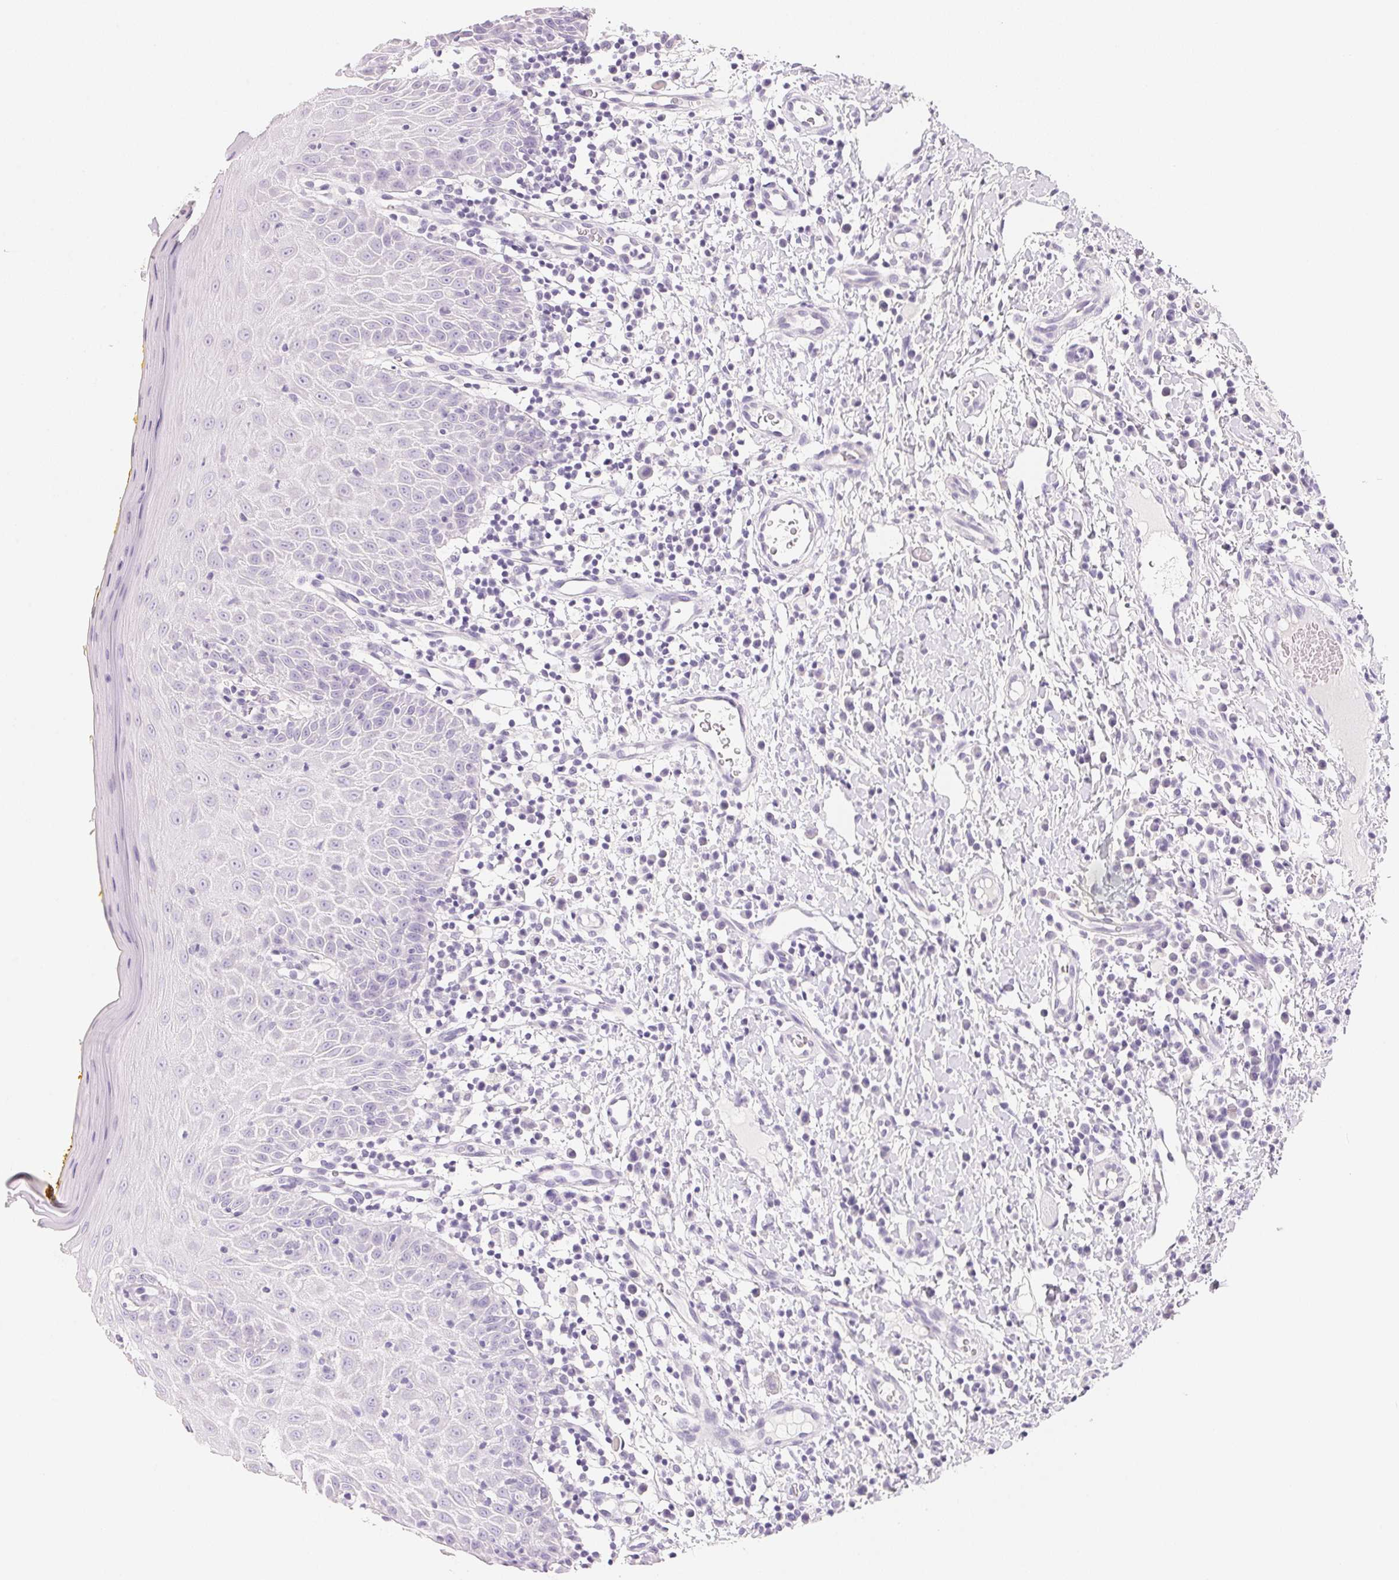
{"staining": {"intensity": "negative", "quantity": "none", "location": "none"}, "tissue": "oral mucosa", "cell_type": "Squamous epithelial cells", "image_type": "normal", "snomed": [{"axis": "morphology", "description": "Normal tissue, NOS"}, {"axis": "topography", "description": "Oral tissue"}, {"axis": "topography", "description": "Tounge, NOS"}], "caption": "This is an IHC image of normal human oral mucosa. There is no expression in squamous epithelial cells.", "gene": "ACP3", "patient": {"sex": "female", "age": 58}}